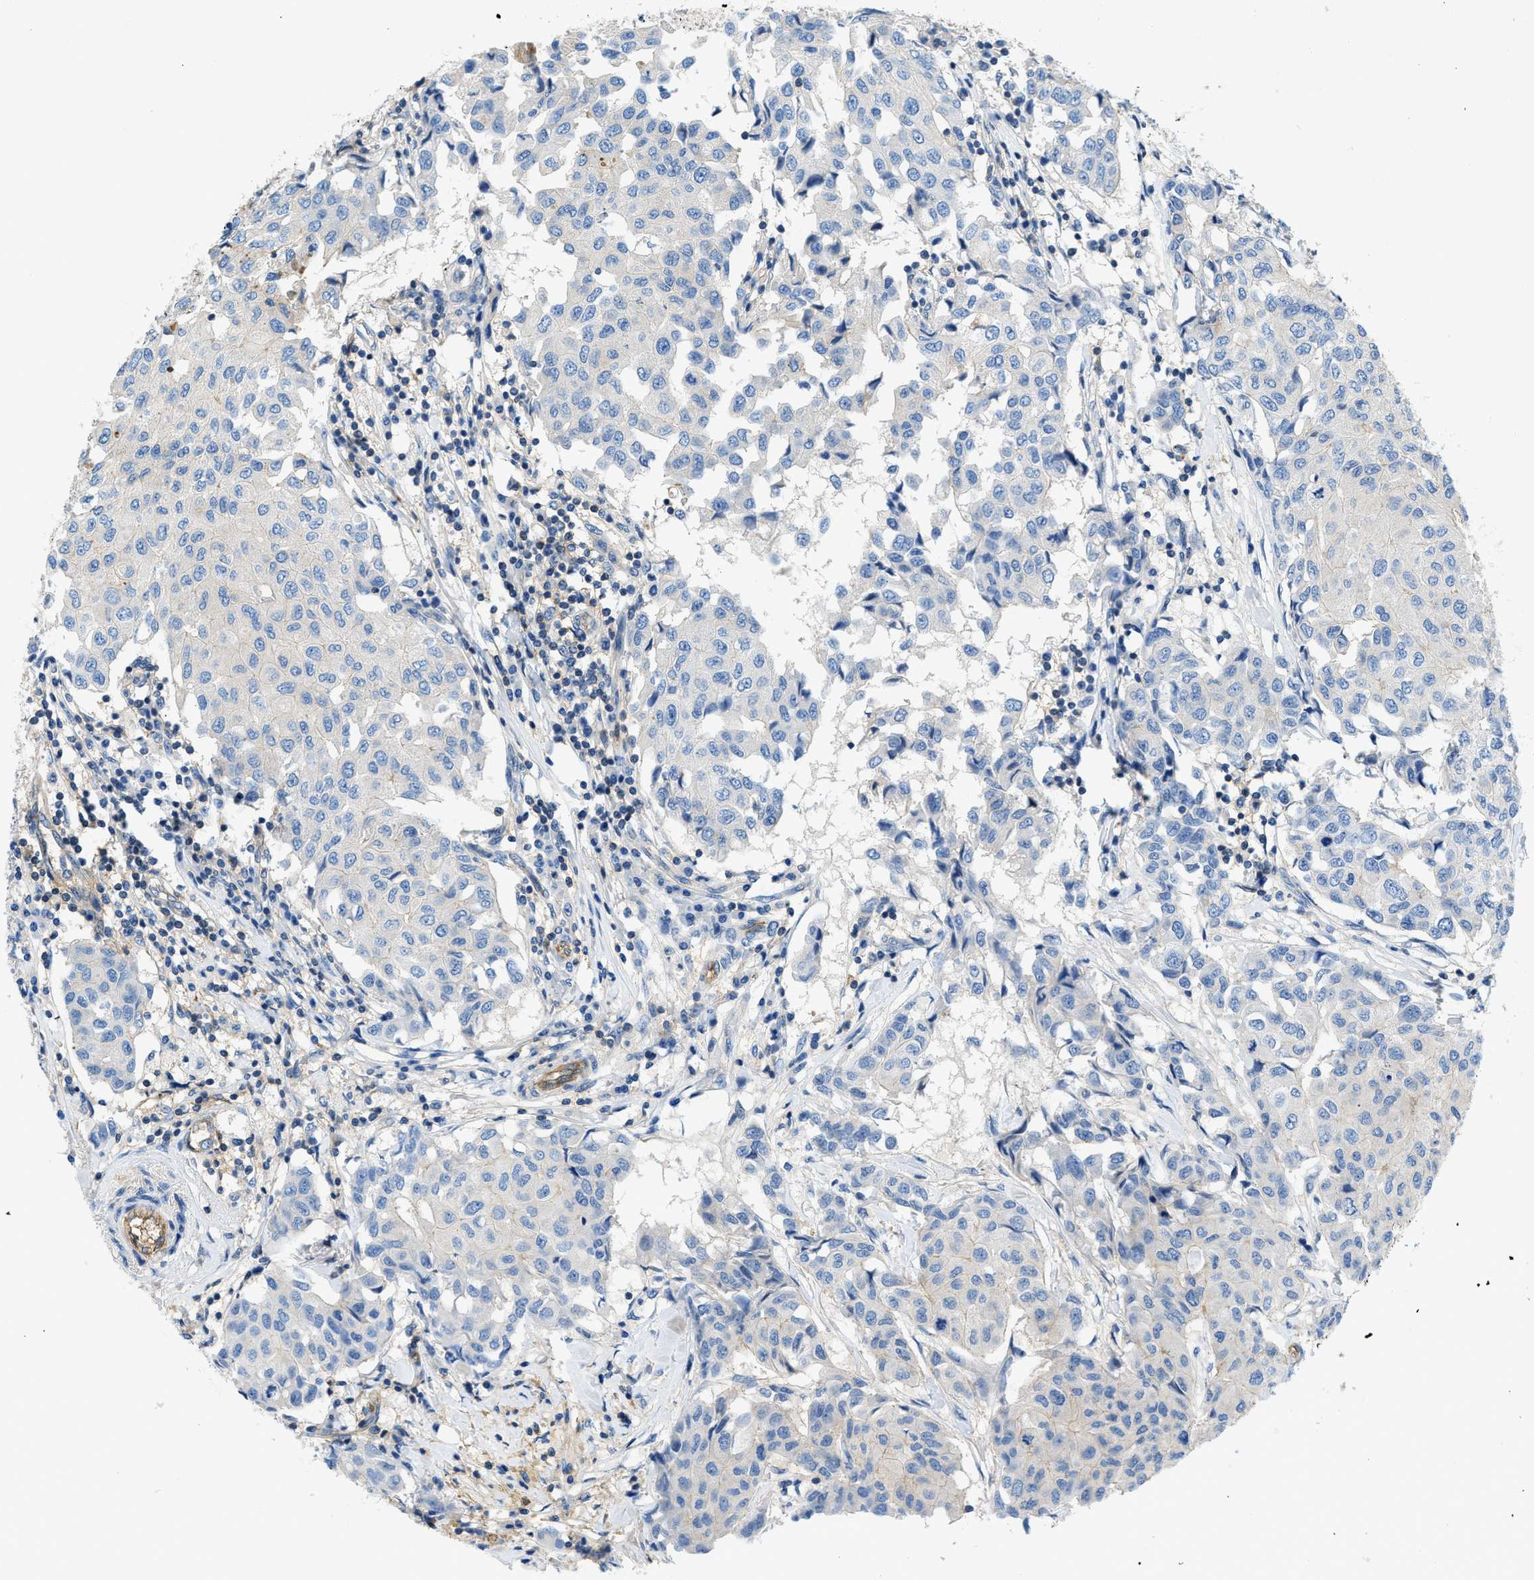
{"staining": {"intensity": "negative", "quantity": "none", "location": "none"}, "tissue": "breast cancer", "cell_type": "Tumor cells", "image_type": "cancer", "snomed": [{"axis": "morphology", "description": "Duct carcinoma"}, {"axis": "topography", "description": "Breast"}], "caption": "High power microscopy micrograph of an immunohistochemistry image of breast infiltrating ductal carcinoma, revealing no significant staining in tumor cells.", "gene": "ORAI1", "patient": {"sex": "female", "age": 80}}